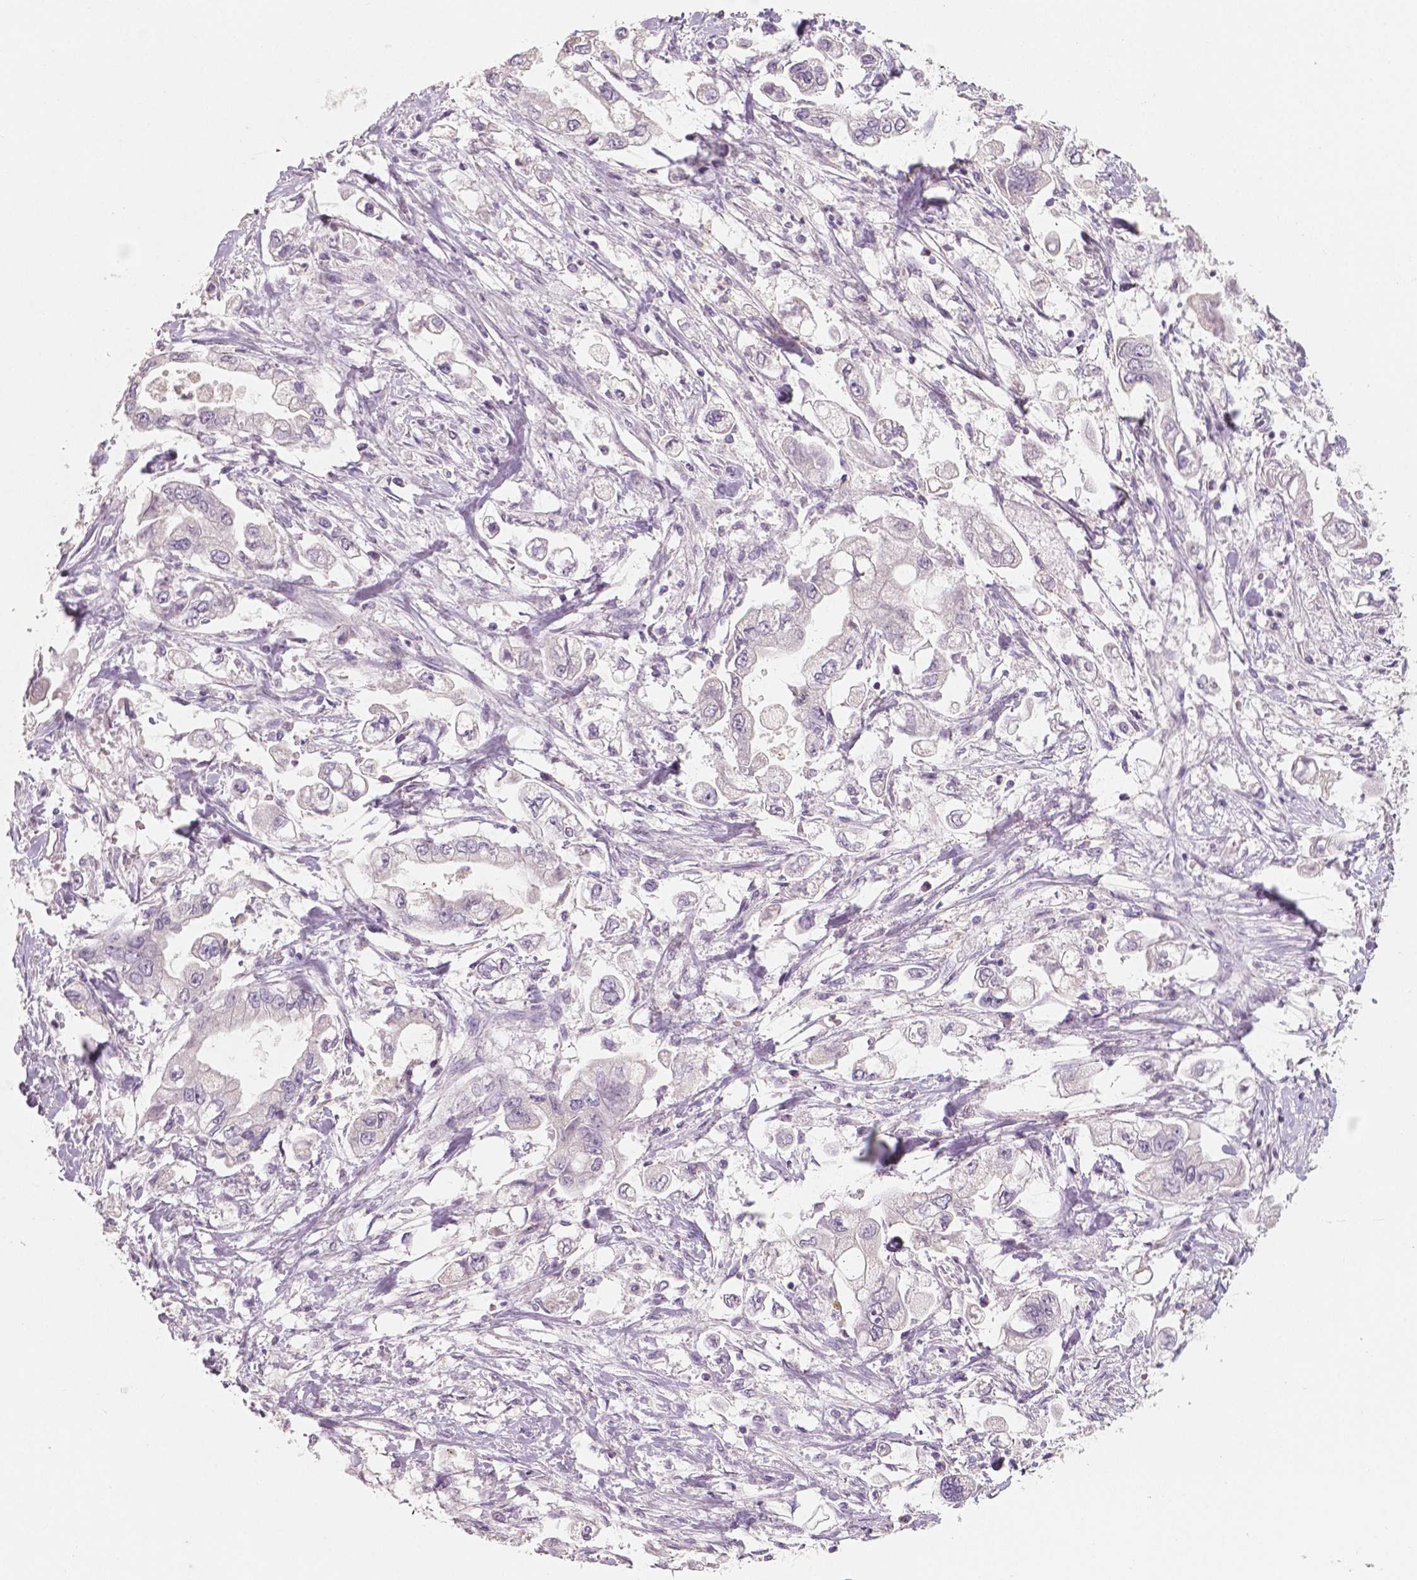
{"staining": {"intensity": "negative", "quantity": "none", "location": "none"}, "tissue": "stomach cancer", "cell_type": "Tumor cells", "image_type": "cancer", "snomed": [{"axis": "morphology", "description": "Adenocarcinoma, NOS"}, {"axis": "topography", "description": "Stomach"}], "caption": "Protein analysis of adenocarcinoma (stomach) shows no significant staining in tumor cells. (Stains: DAB (3,3'-diaminobenzidine) immunohistochemistry with hematoxylin counter stain, Microscopy: brightfield microscopy at high magnification).", "gene": "APOA4", "patient": {"sex": "male", "age": 62}}